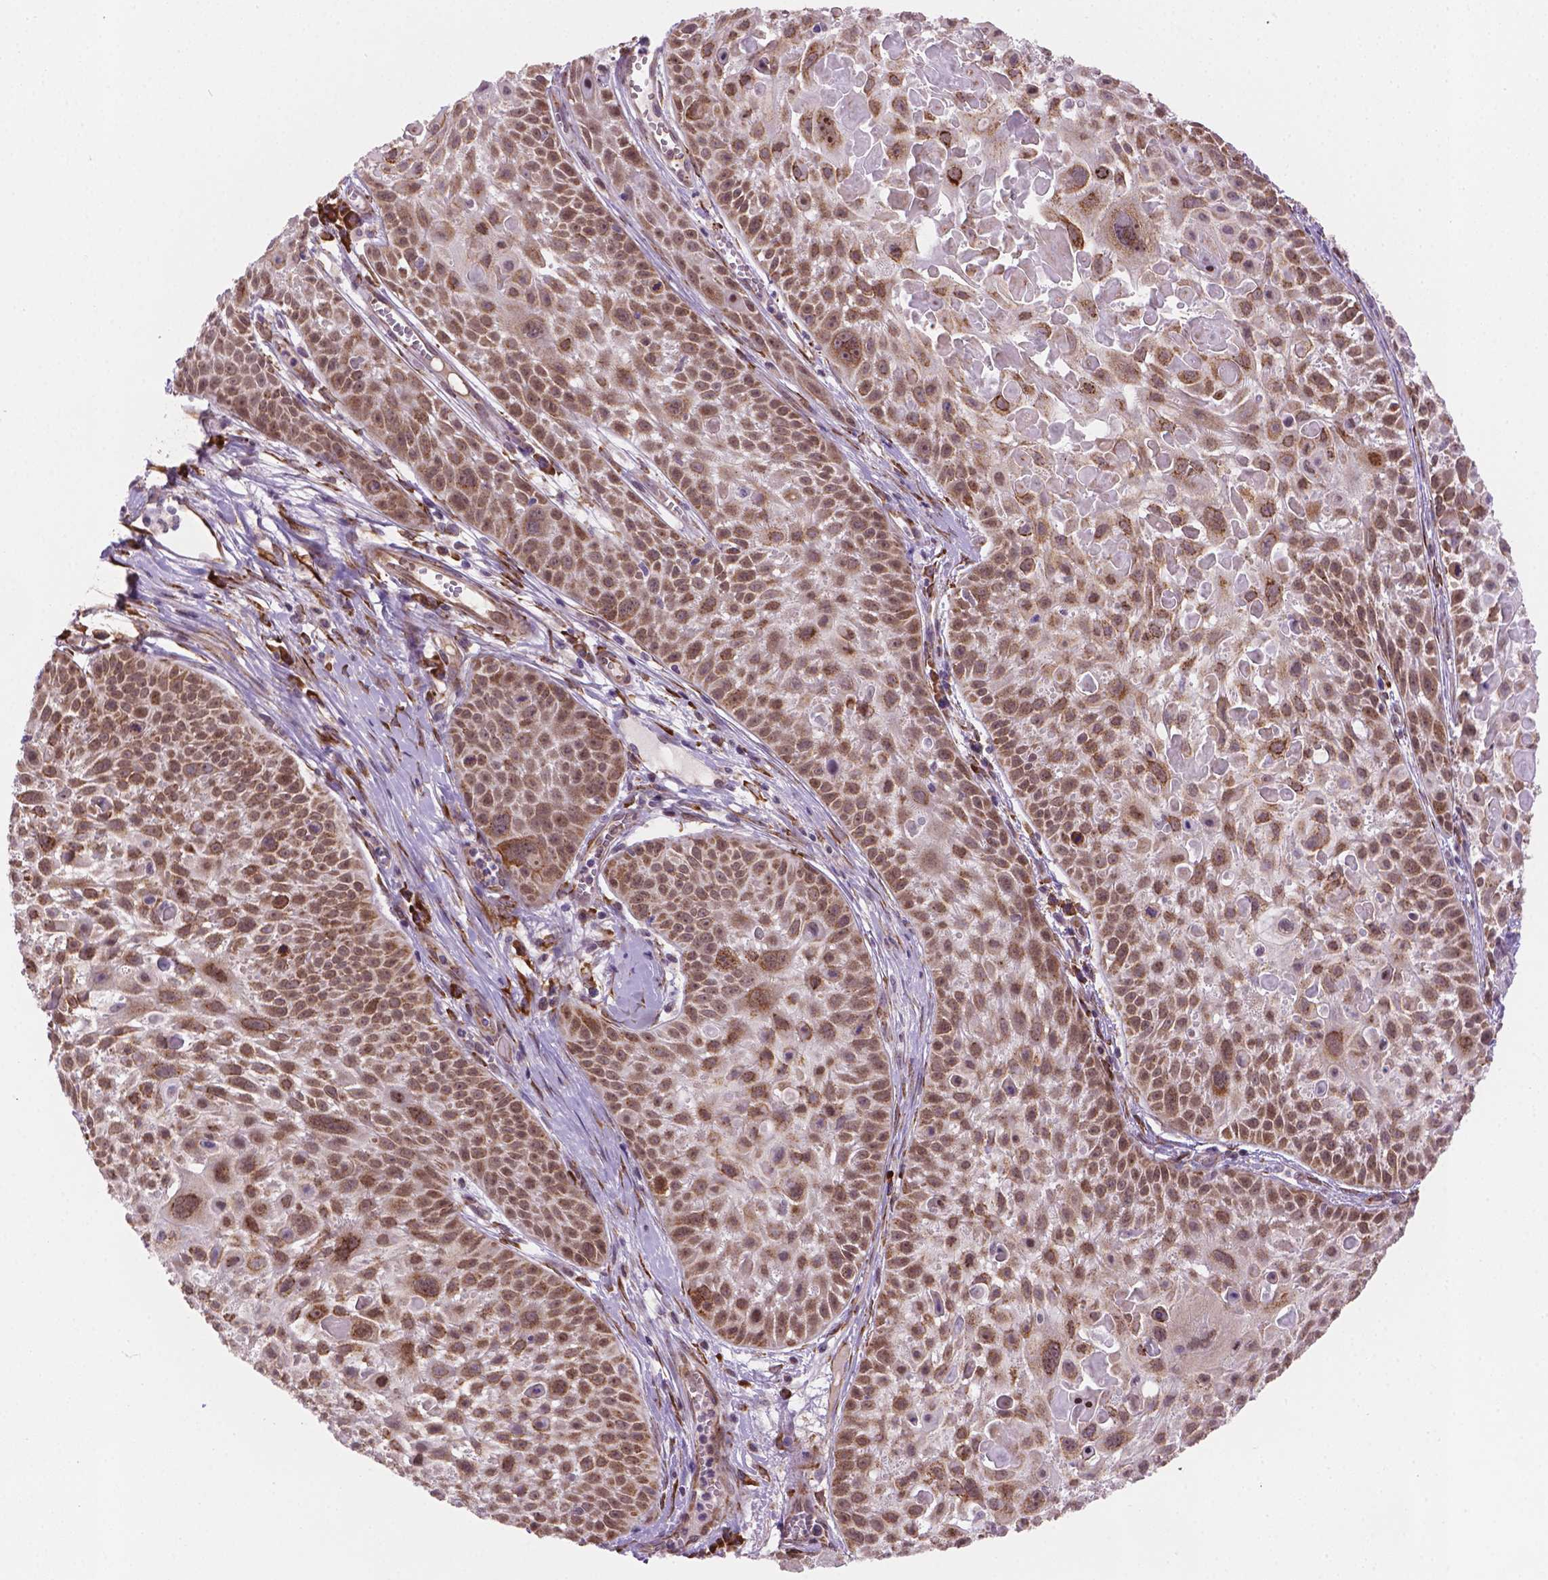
{"staining": {"intensity": "moderate", "quantity": ">75%", "location": "cytoplasmic/membranous,nuclear"}, "tissue": "skin cancer", "cell_type": "Tumor cells", "image_type": "cancer", "snomed": [{"axis": "morphology", "description": "Squamous cell carcinoma, NOS"}, {"axis": "topography", "description": "Skin"}, {"axis": "topography", "description": "Anal"}], "caption": "Immunohistochemical staining of skin cancer reveals moderate cytoplasmic/membranous and nuclear protein staining in approximately >75% of tumor cells.", "gene": "FNIP1", "patient": {"sex": "female", "age": 75}}